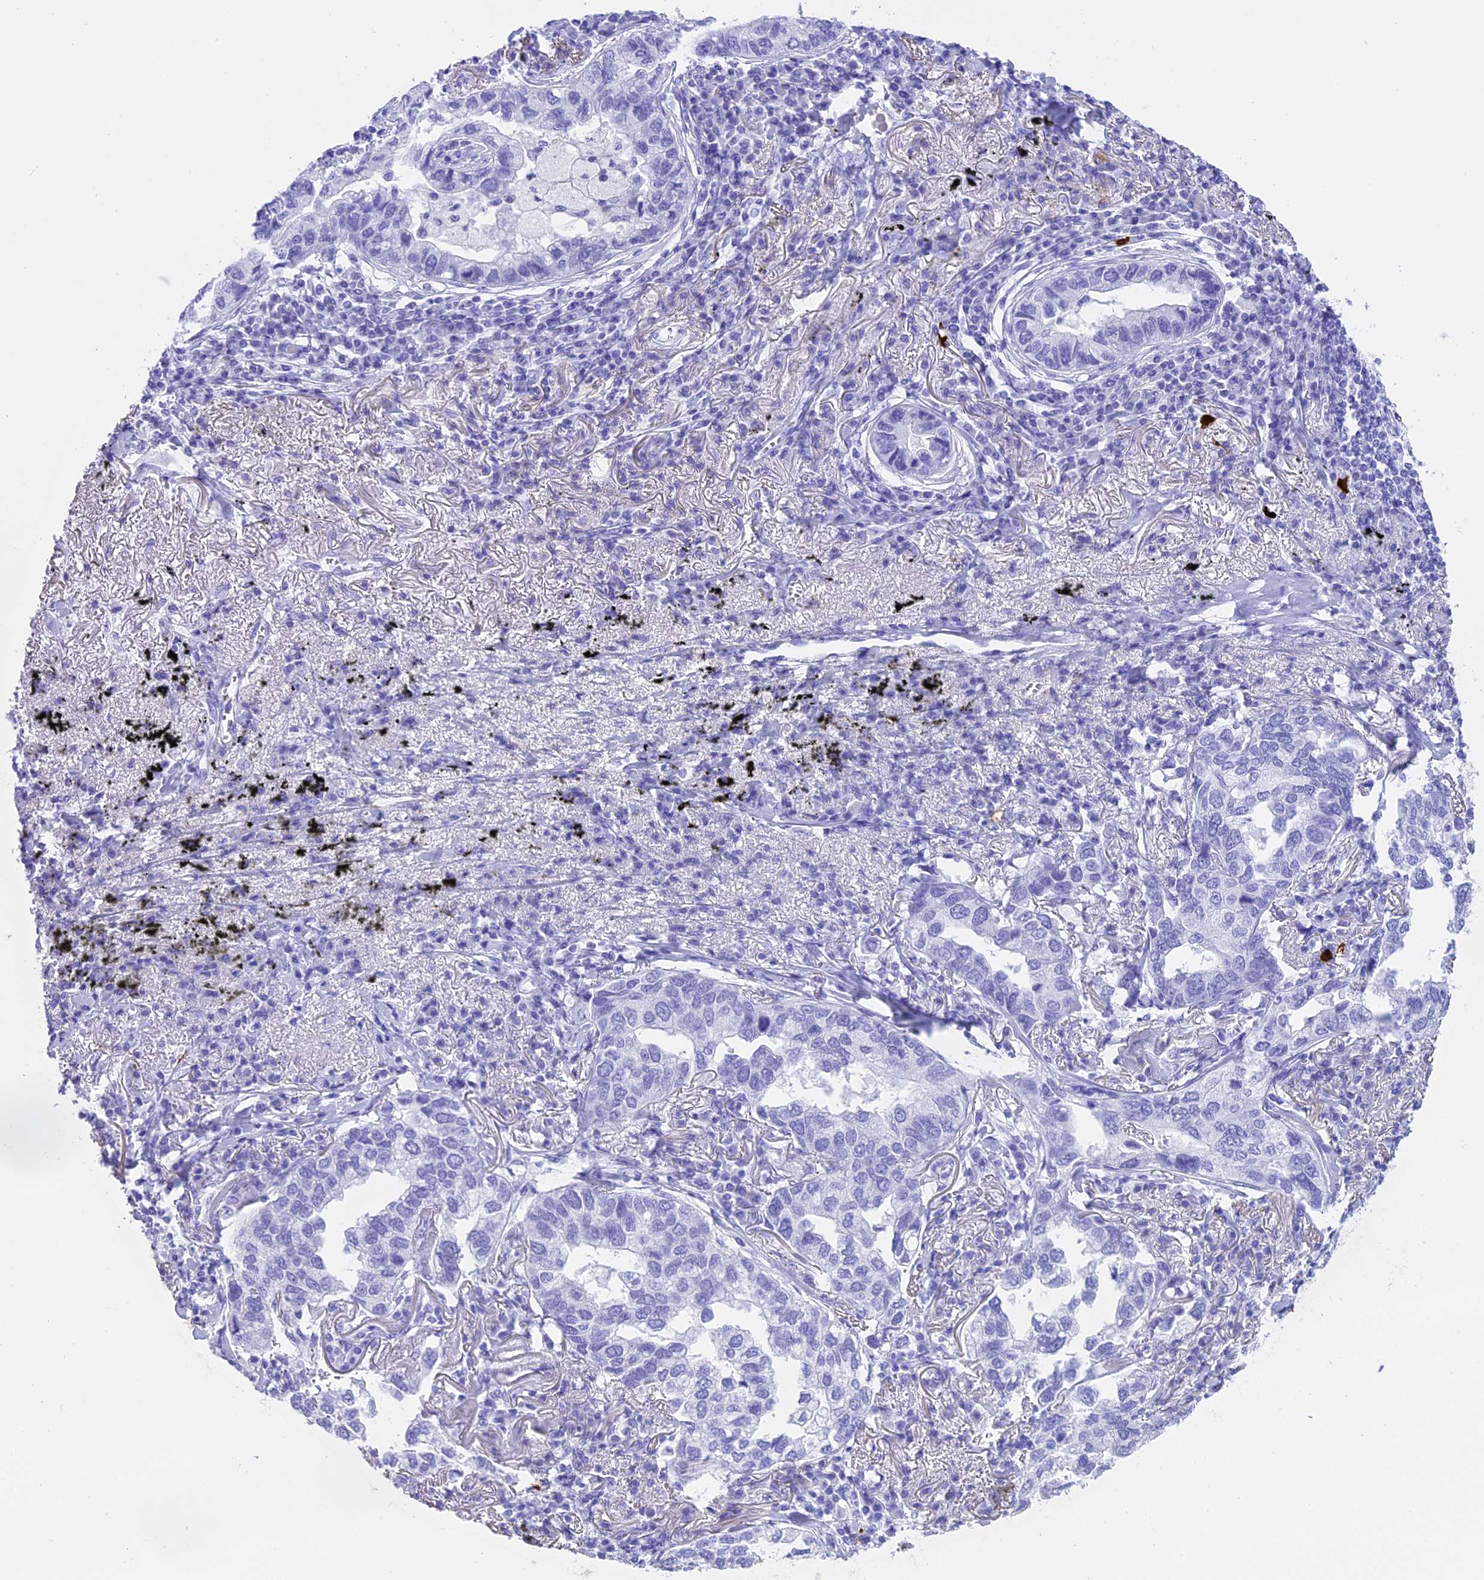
{"staining": {"intensity": "negative", "quantity": "none", "location": "none"}, "tissue": "lung cancer", "cell_type": "Tumor cells", "image_type": "cancer", "snomed": [{"axis": "morphology", "description": "Adenocarcinoma, NOS"}, {"axis": "topography", "description": "Lung"}], "caption": "Histopathology image shows no protein positivity in tumor cells of lung adenocarcinoma tissue.", "gene": "CLC", "patient": {"sex": "male", "age": 65}}